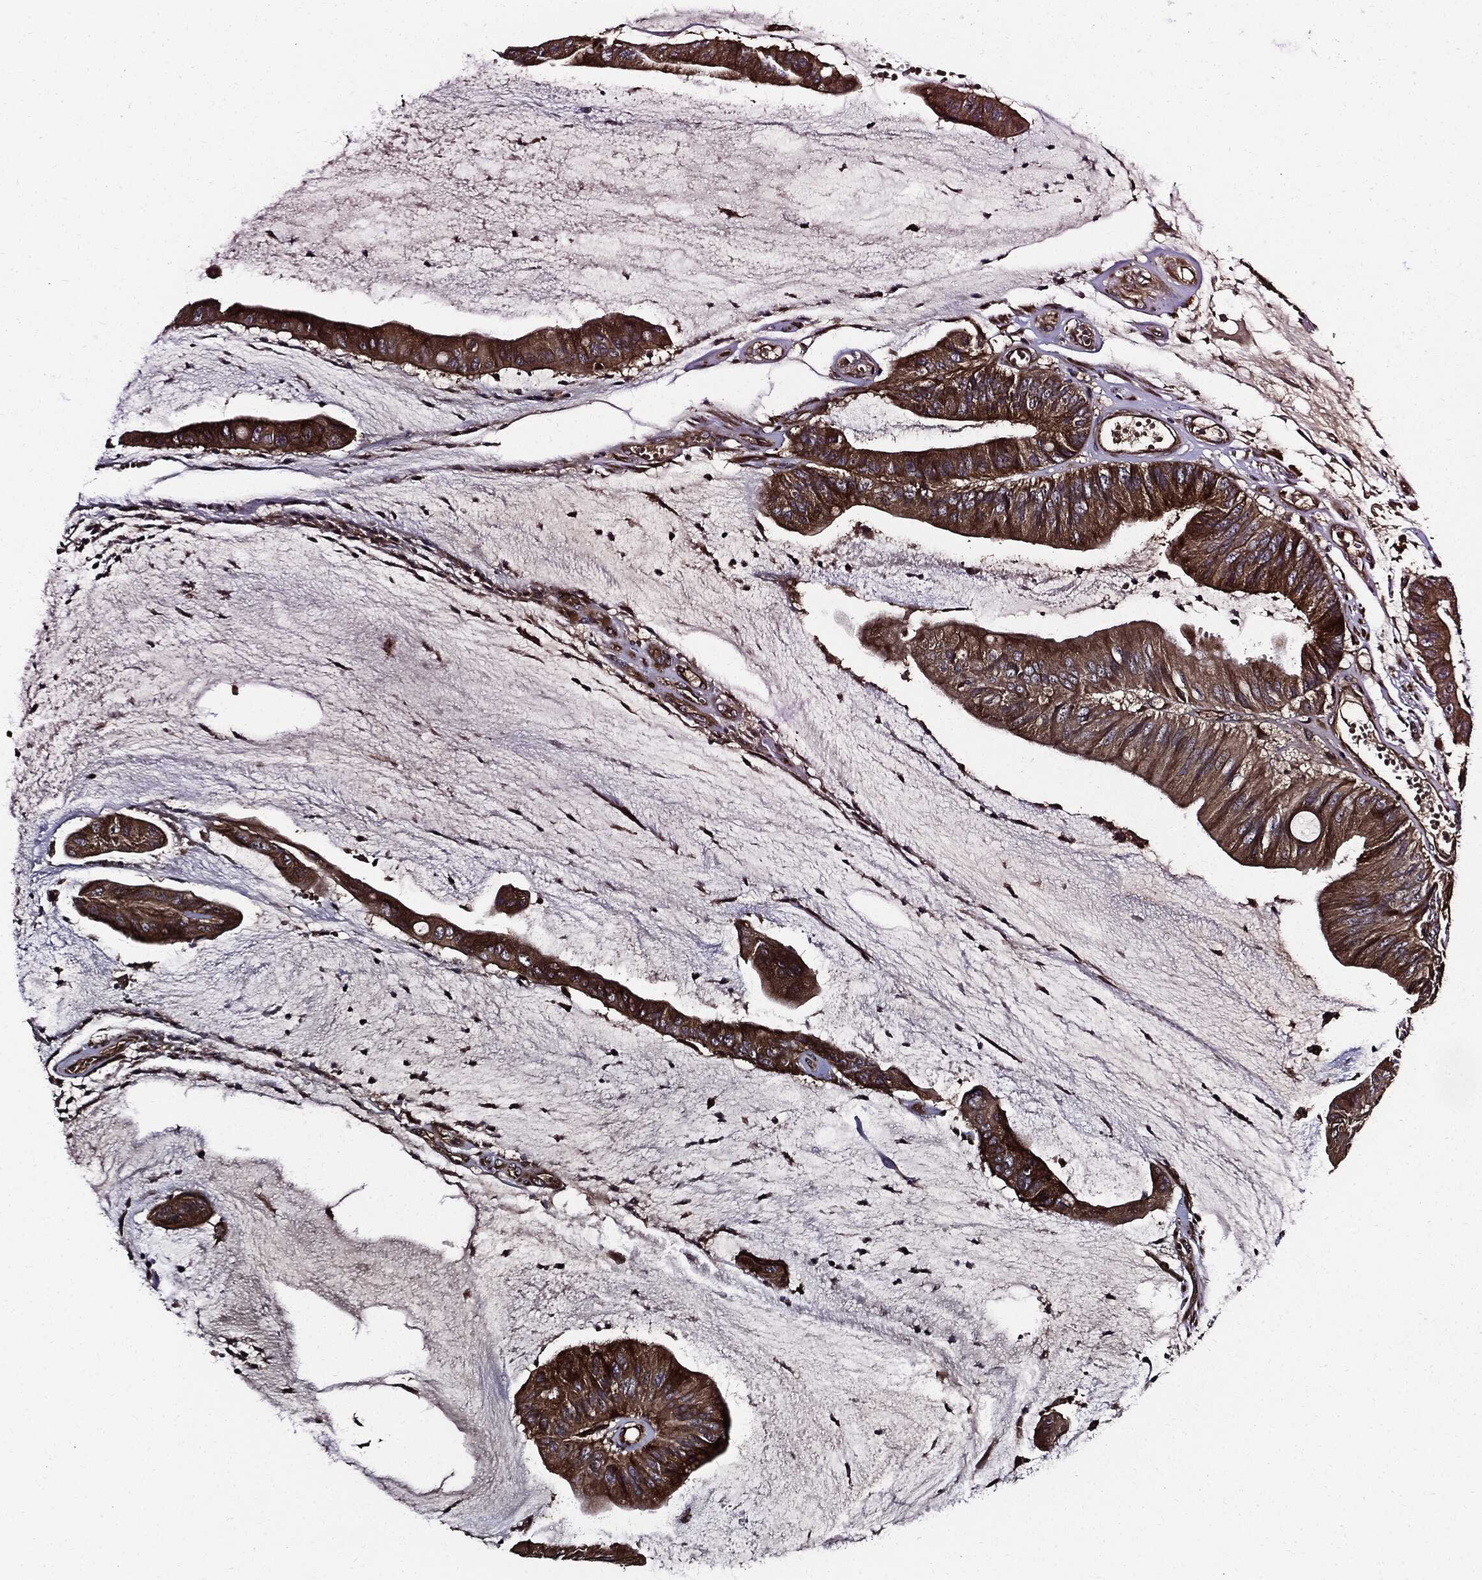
{"staining": {"intensity": "strong", "quantity": ">75%", "location": "cytoplasmic/membranous"}, "tissue": "colorectal cancer", "cell_type": "Tumor cells", "image_type": "cancer", "snomed": [{"axis": "morphology", "description": "Adenocarcinoma, NOS"}, {"axis": "topography", "description": "Colon"}], "caption": "Immunohistochemistry micrograph of neoplastic tissue: colorectal cancer (adenocarcinoma) stained using immunohistochemistry (IHC) exhibits high levels of strong protein expression localized specifically in the cytoplasmic/membranous of tumor cells, appearing as a cytoplasmic/membranous brown color.", "gene": "HTT", "patient": {"sex": "female", "age": 69}}